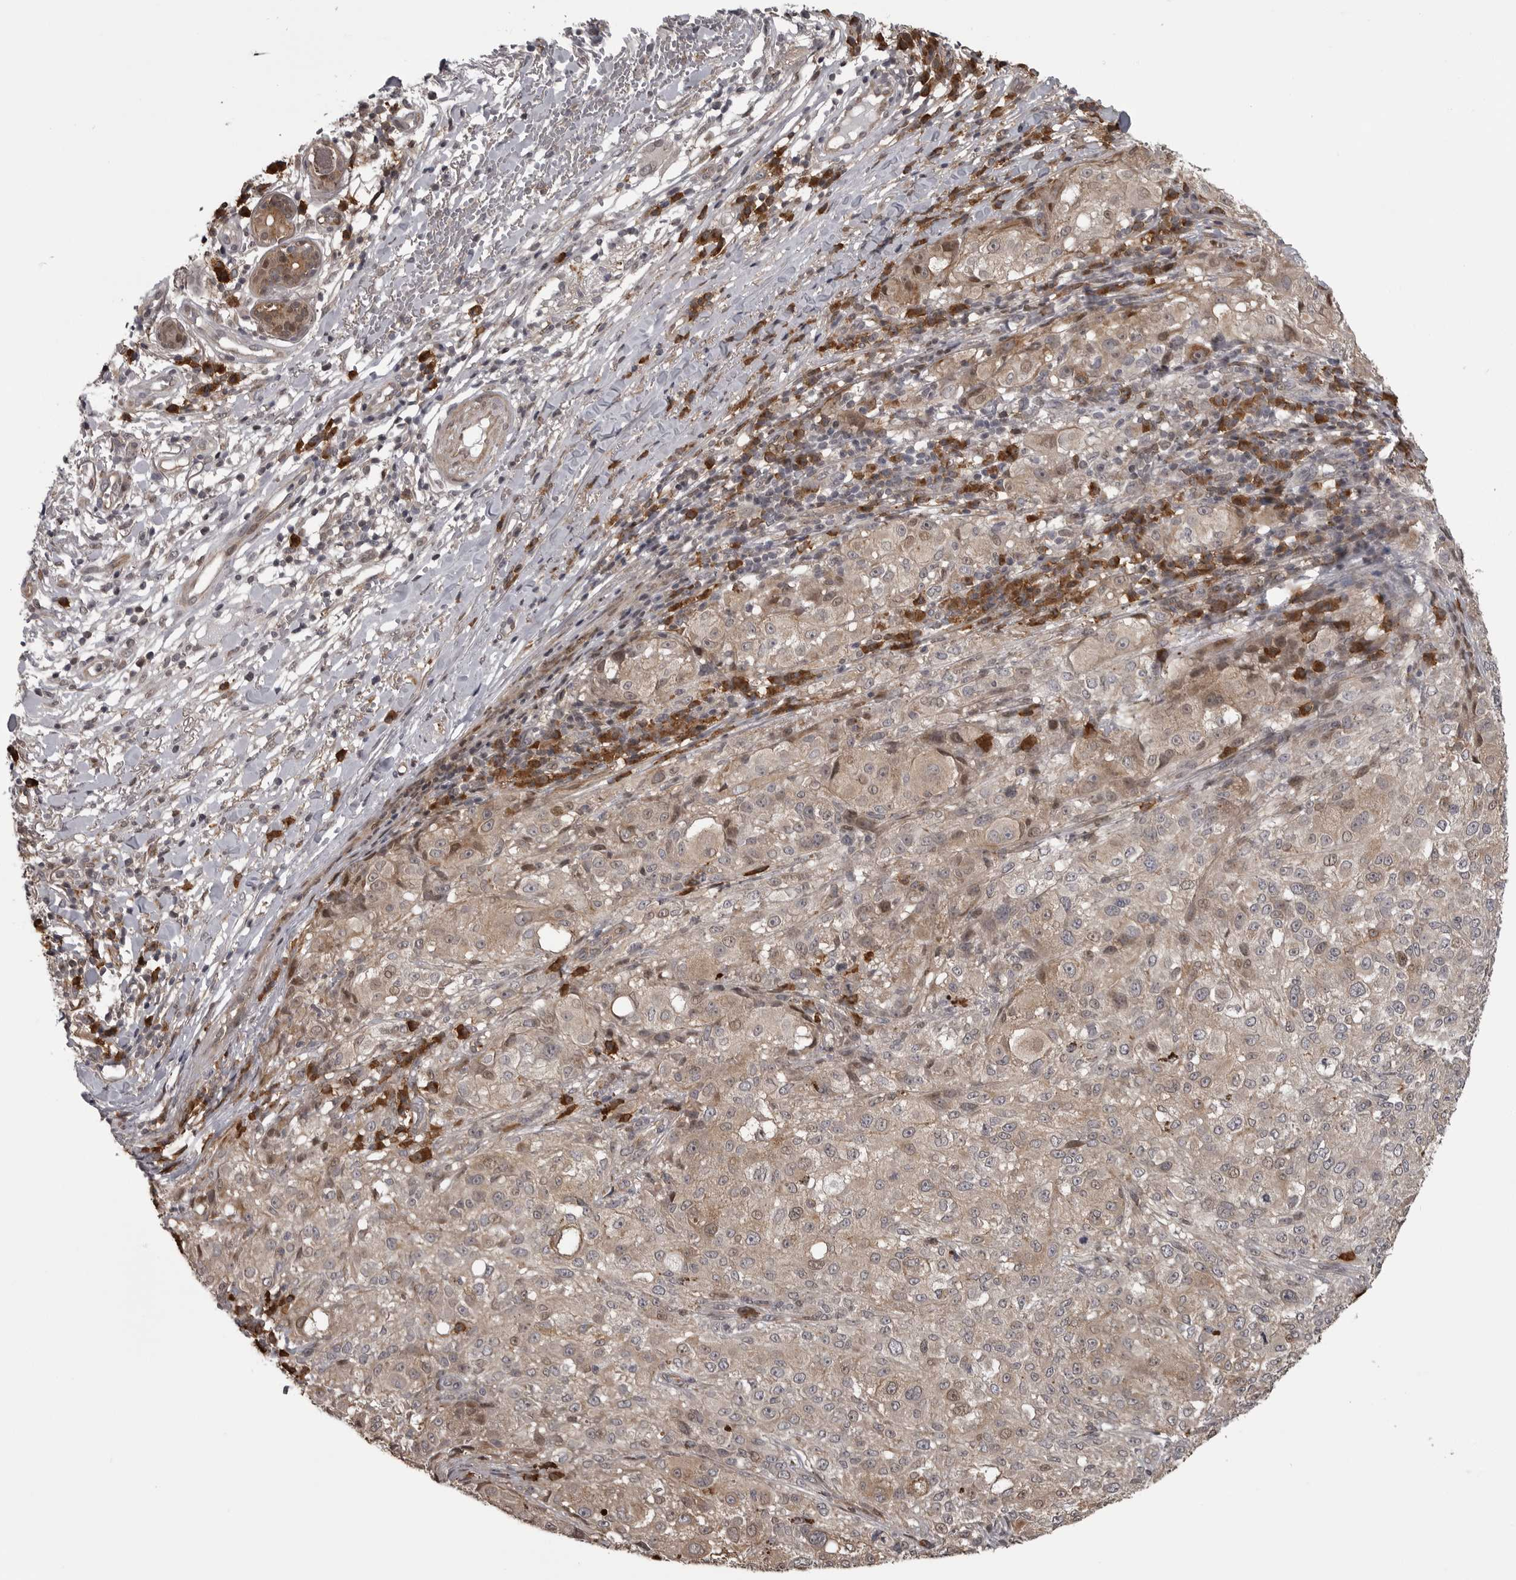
{"staining": {"intensity": "weak", "quantity": ">75%", "location": "cytoplasmic/membranous"}, "tissue": "melanoma", "cell_type": "Tumor cells", "image_type": "cancer", "snomed": [{"axis": "morphology", "description": "Necrosis, NOS"}, {"axis": "morphology", "description": "Malignant melanoma, NOS"}, {"axis": "topography", "description": "Skin"}], "caption": "Malignant melanoma stained with a brown dye shows weak cytoplasmic/membranous positive expression in approximately >75% of tumor cells.", "gene": "SNX16", "patient": {"sex": "female", "age": 87}}